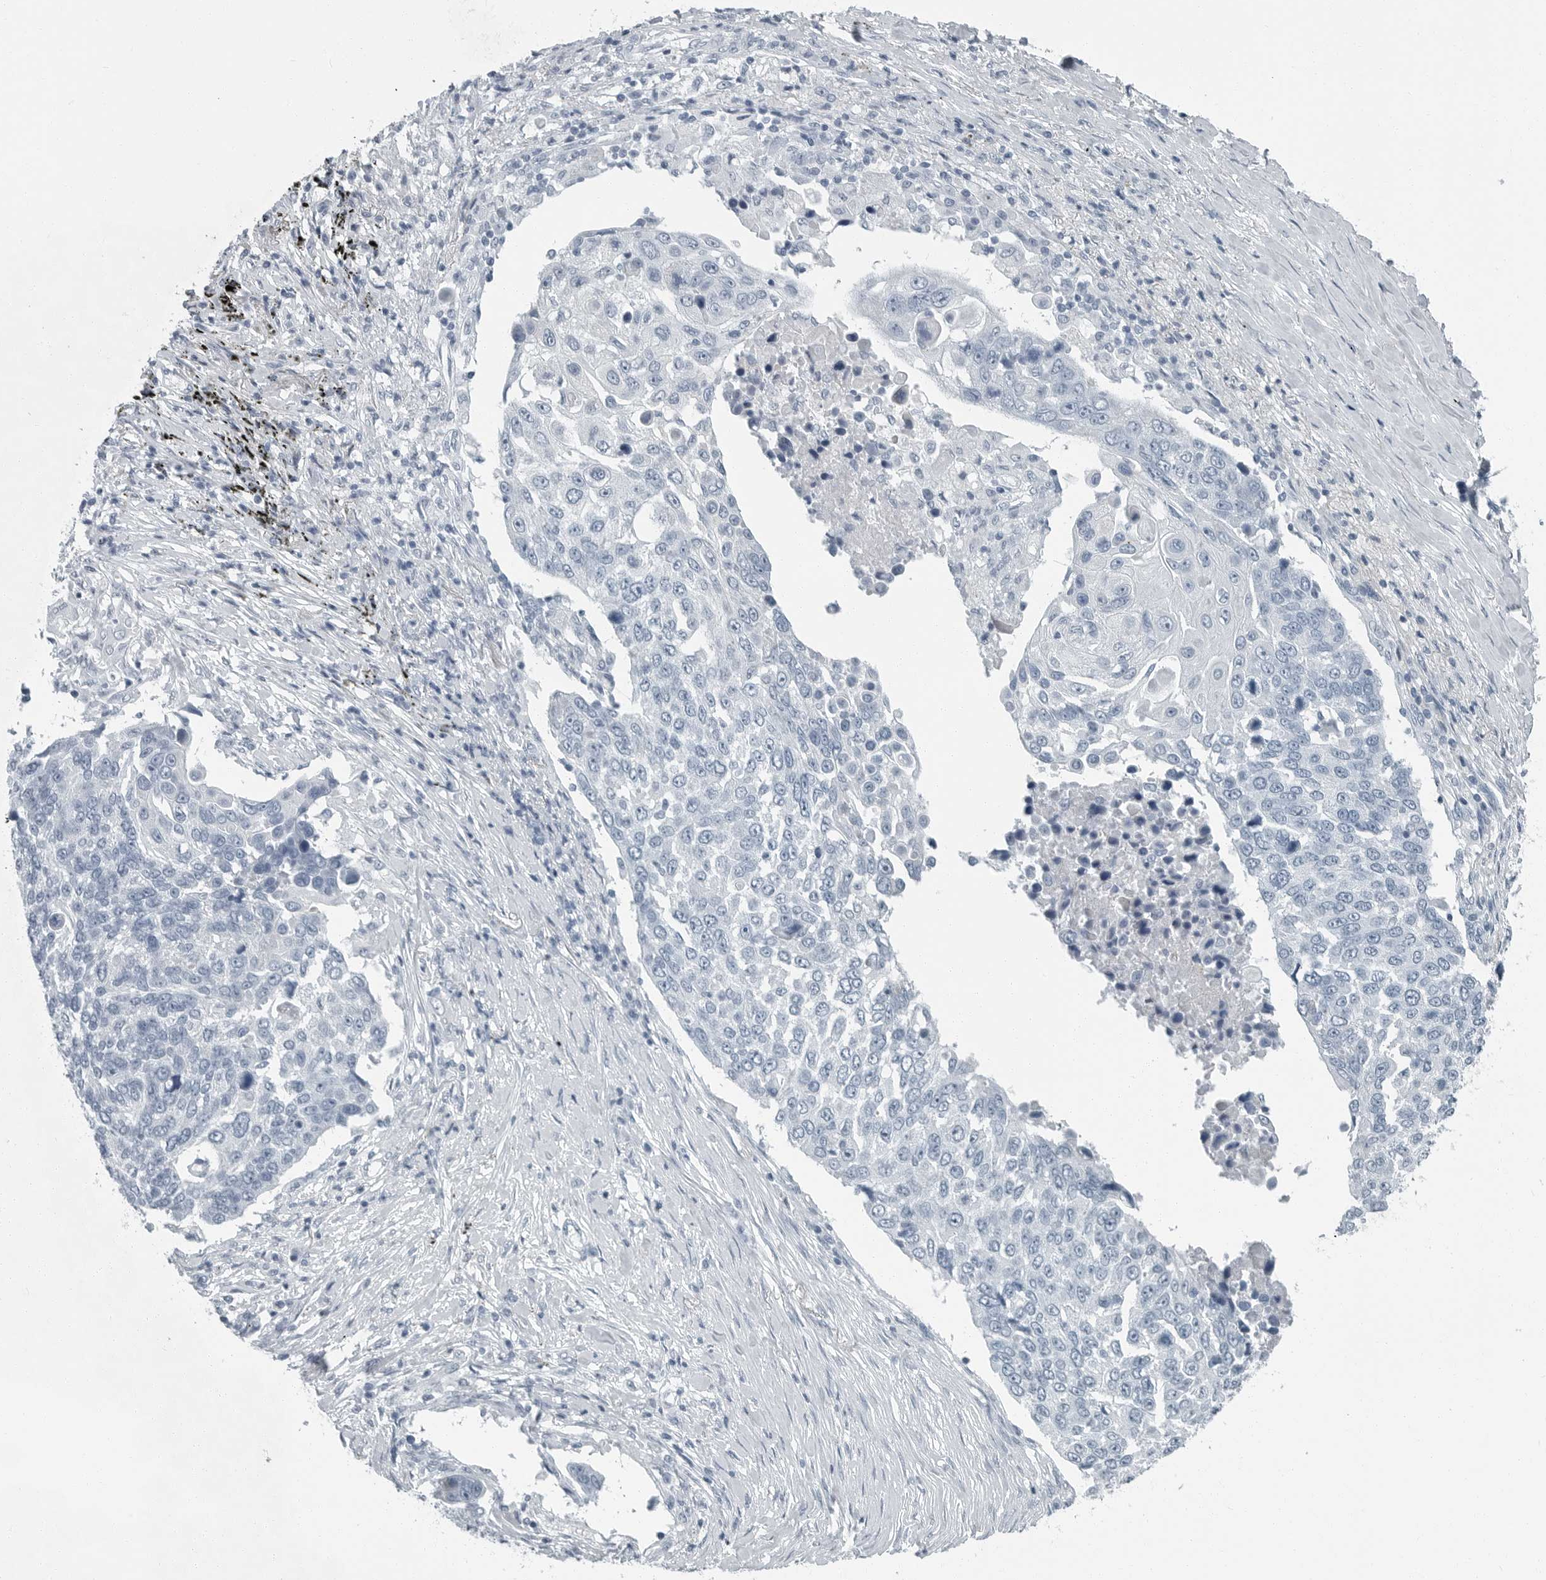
{"staining": {"intensity": "negative", "quantity": "none", "location": "none"}, "tissue": "lung cancer", "cell_type": "Tumor cells", "image_type": "cancer", "snomed": [{"axis": "morphology", "description": "Squamous cell carcinoma, NOS"}, {"axis": "topography", "description": "Lung"}], "caption": "DAB (3,3'-diaminobenzidine) immunohistochemical staining of human lung squamous cell carcinoma reveals no significant staining in tumor cells.", "gene": "ZPBP2", "patient": {"sex": "male", "age": 66}}